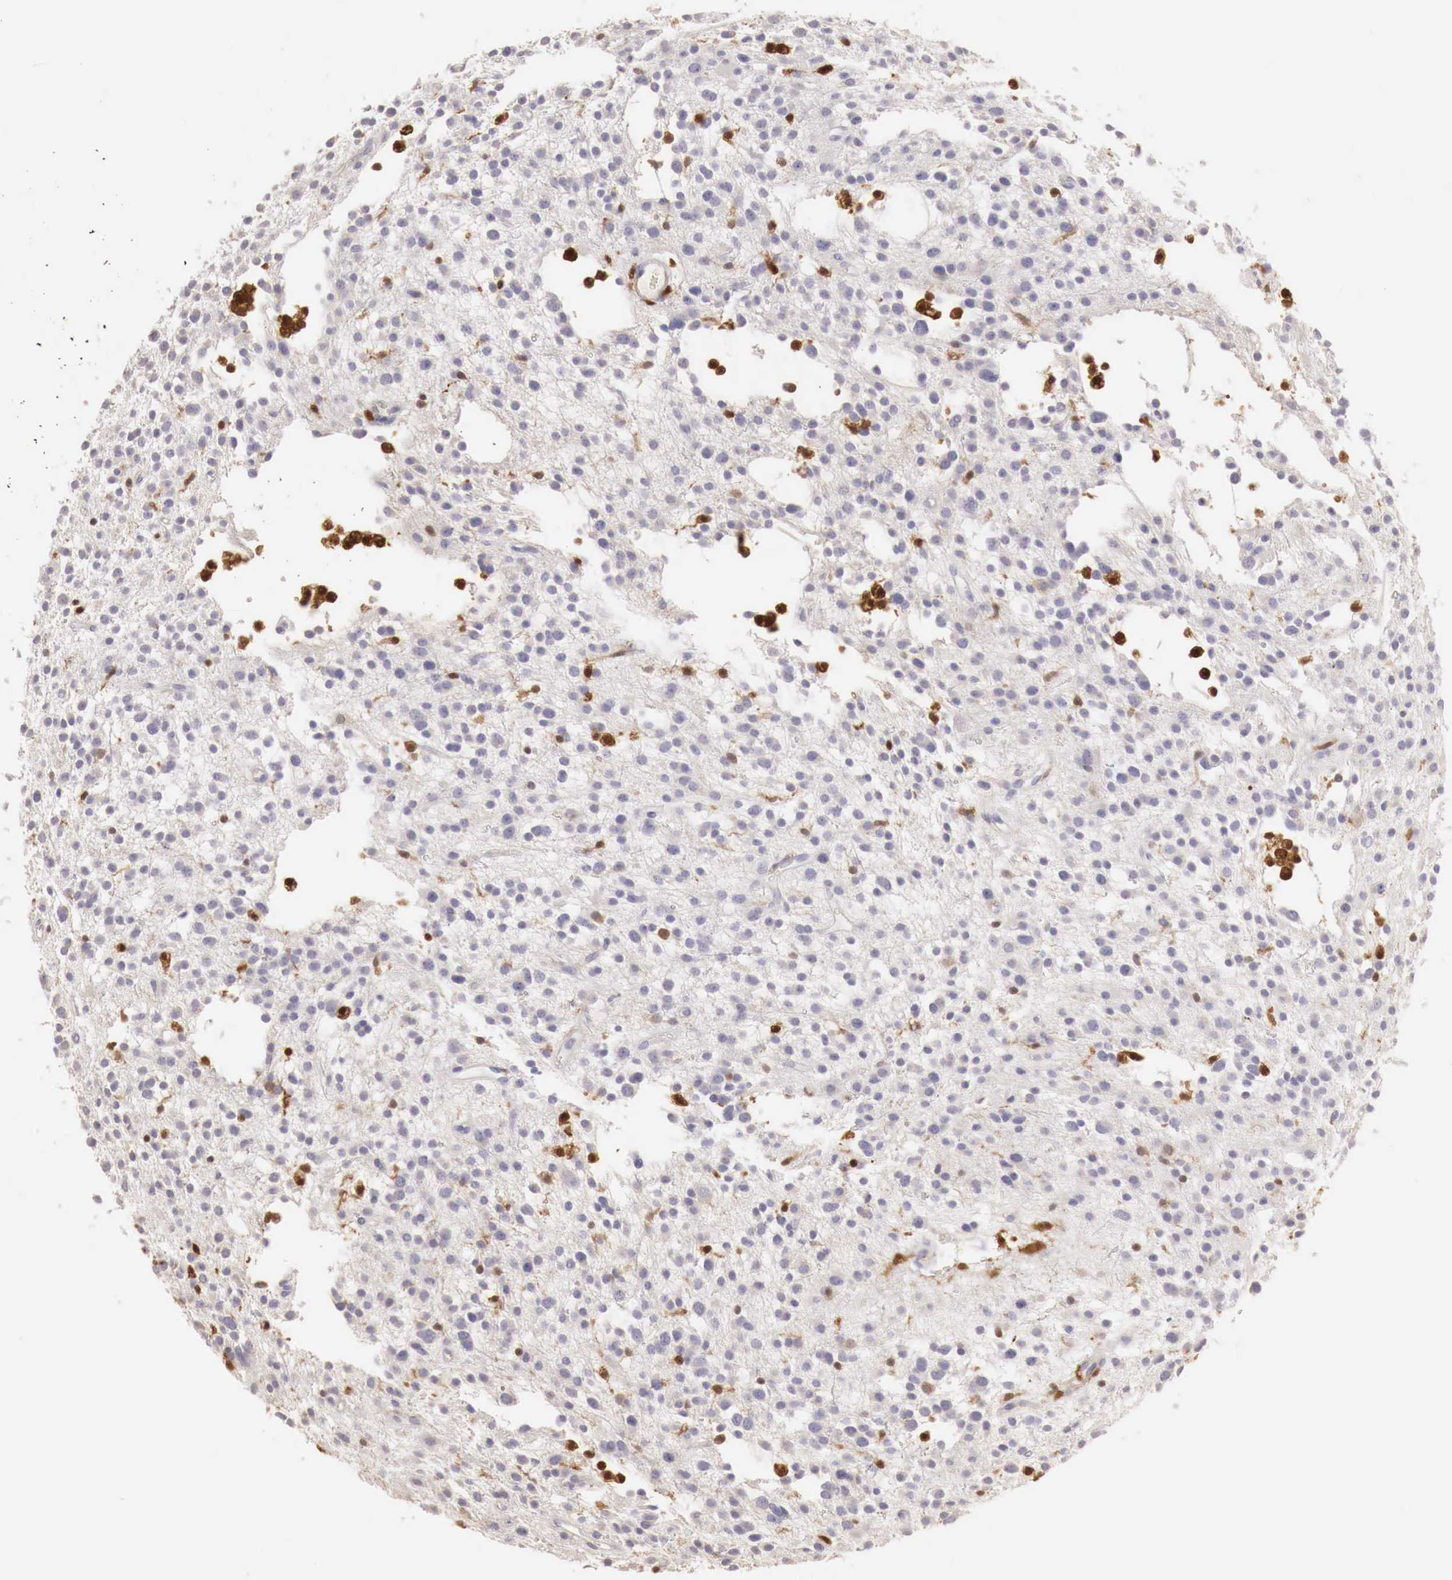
{"staining": {"intensity": "moderate", "quantity": "<25%", "location": "cytoplasmic/membranous"}, "tissue": "glioma", "cell_type": "Tumor cells", "image_type": "cancer", "snomed": [{"axis": "morphology", "description": "Glioma, malignant, Low grade"}, {"axis": "topography", "description": "Brain"}], "caption": "An immunohistochemistry image of neoplastic tissue is shown. Protein staining in brown shows moderate cytoplasmic/membranous positivity in malignant glioma (low-grade) within tumor cells. Immunohistochemistry stains the protein in brown and the nuclei are stained blue.", "gene": "RENBP", "patient": {"sex": "female", "age": 36}}